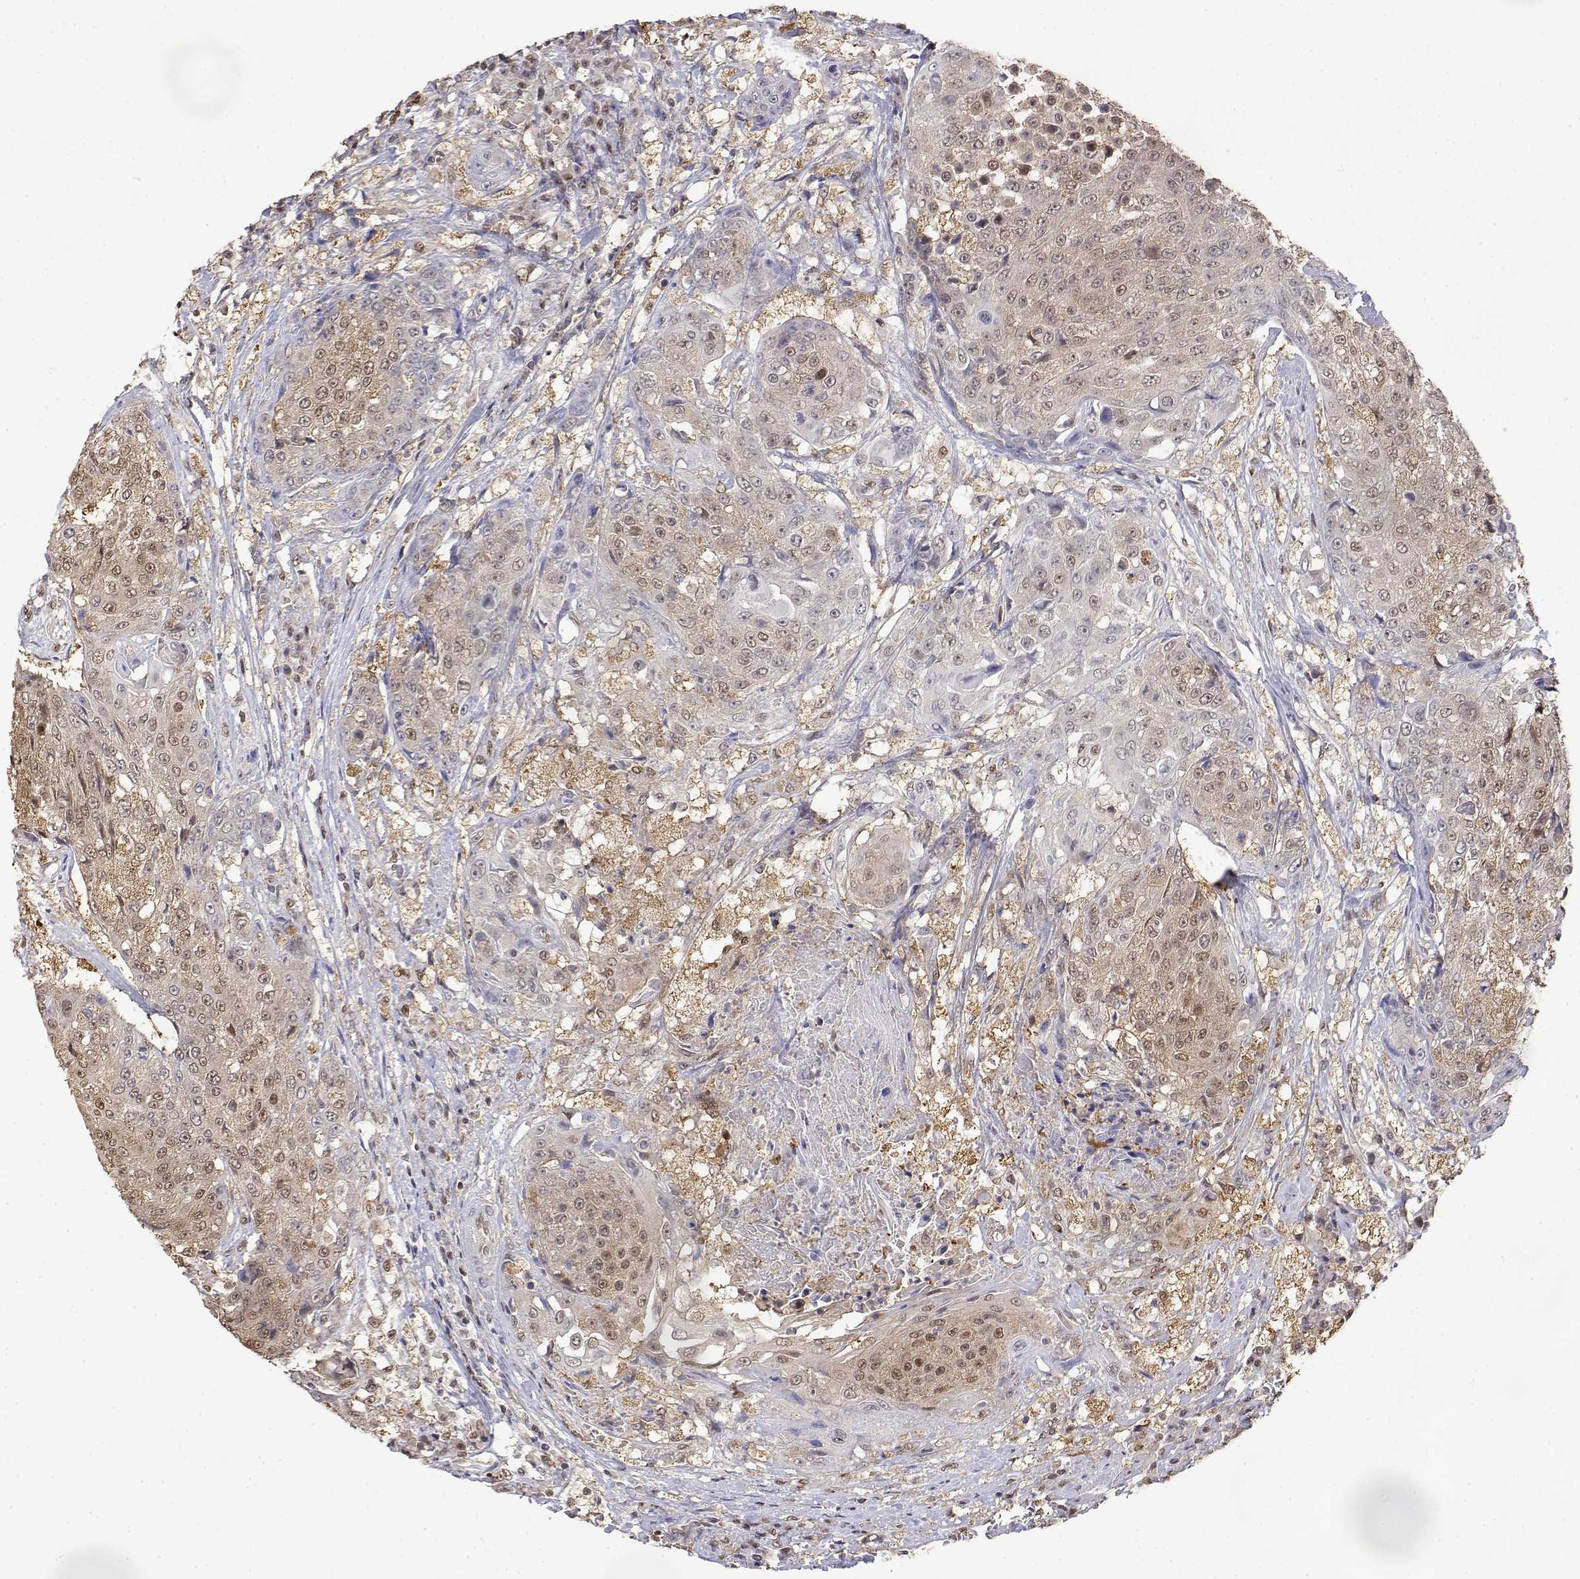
{"staining": {"intensity": "weak", "quantity": "25%-75%", "location": "nuclear"}, "tissue": "urothelial cancer", "cell_type": "Tumor cells", "image_type": "cancer", "snomed": [{"axis": "morphology", "description": "Urothelial carcinoma, High grade"}, {"axis": "topography", "description": "Urinary bladder"}], "caption": "Immunohistochemistry (IHC) histopathology image of neoplastic tissue: human urothelial cancer stained using immunohistochemistry shows low levels of weak protein expression localized specifically in the nuclear of tumor cells, appearing as a nuclear brown color.", "gene": "TPI1", "patient": {"sex": "female", "age": 63}}